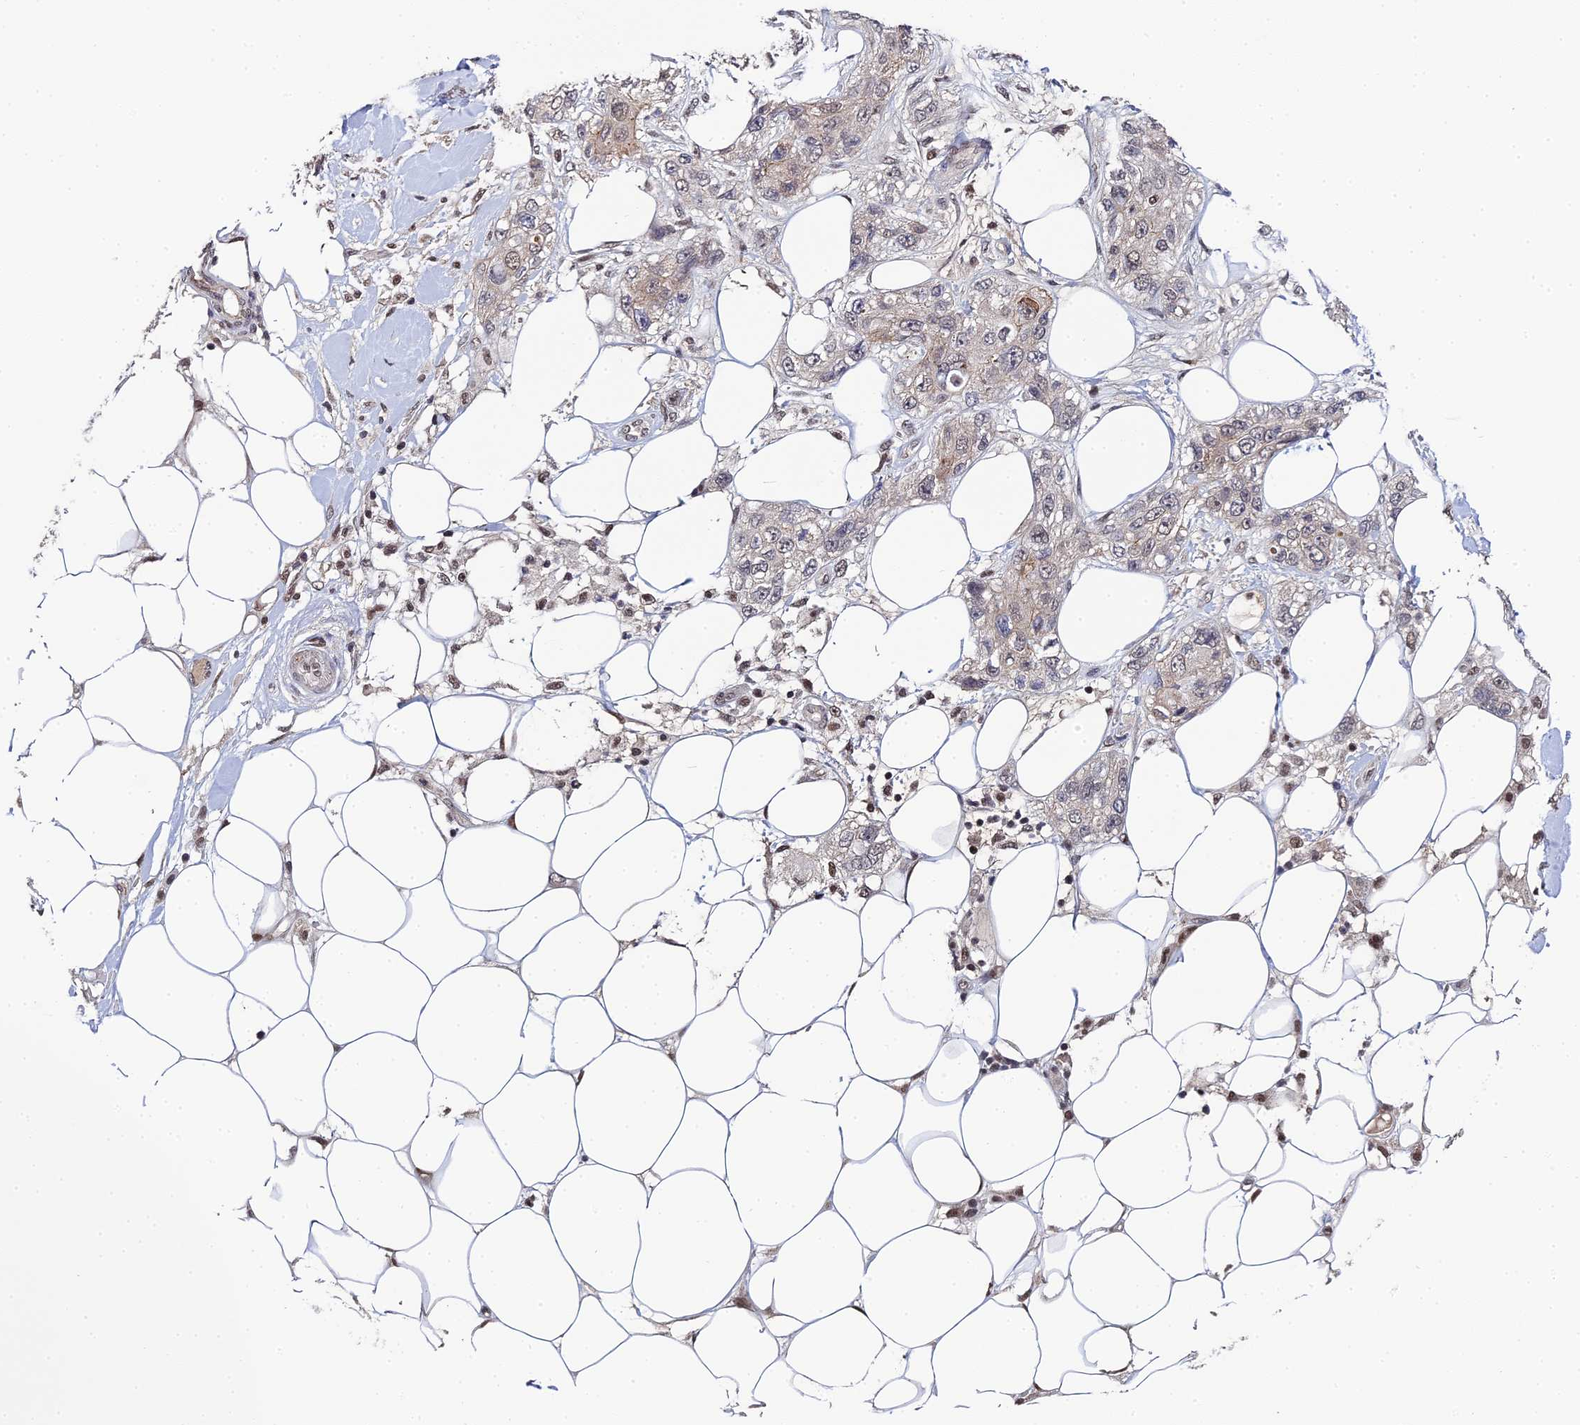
{"staining": {"intensity": "moderate", "quantity": "<25%", "location": "cytoplasmic/membranous,nuclear"}, "tissue": "skin cancer", "cell_type": "Tumor cells", "image_type": "cancer", "snomed": [{"axis": "morphology", "description": "Normal tissue, NOS"}, {"axis": "morphology", "description": "Squamous cell carcinoma, NOS"}, {"axis": "topography", "description": "Skin"}], "caption": "Human skin cancer stained with a brown dye exhibits moderate cytoplasmic/membranous and nuclear positive staining in about <25% of tumor cells.", "gene": "ERCC5", "patient": {"sex": "male", "age": 72}}